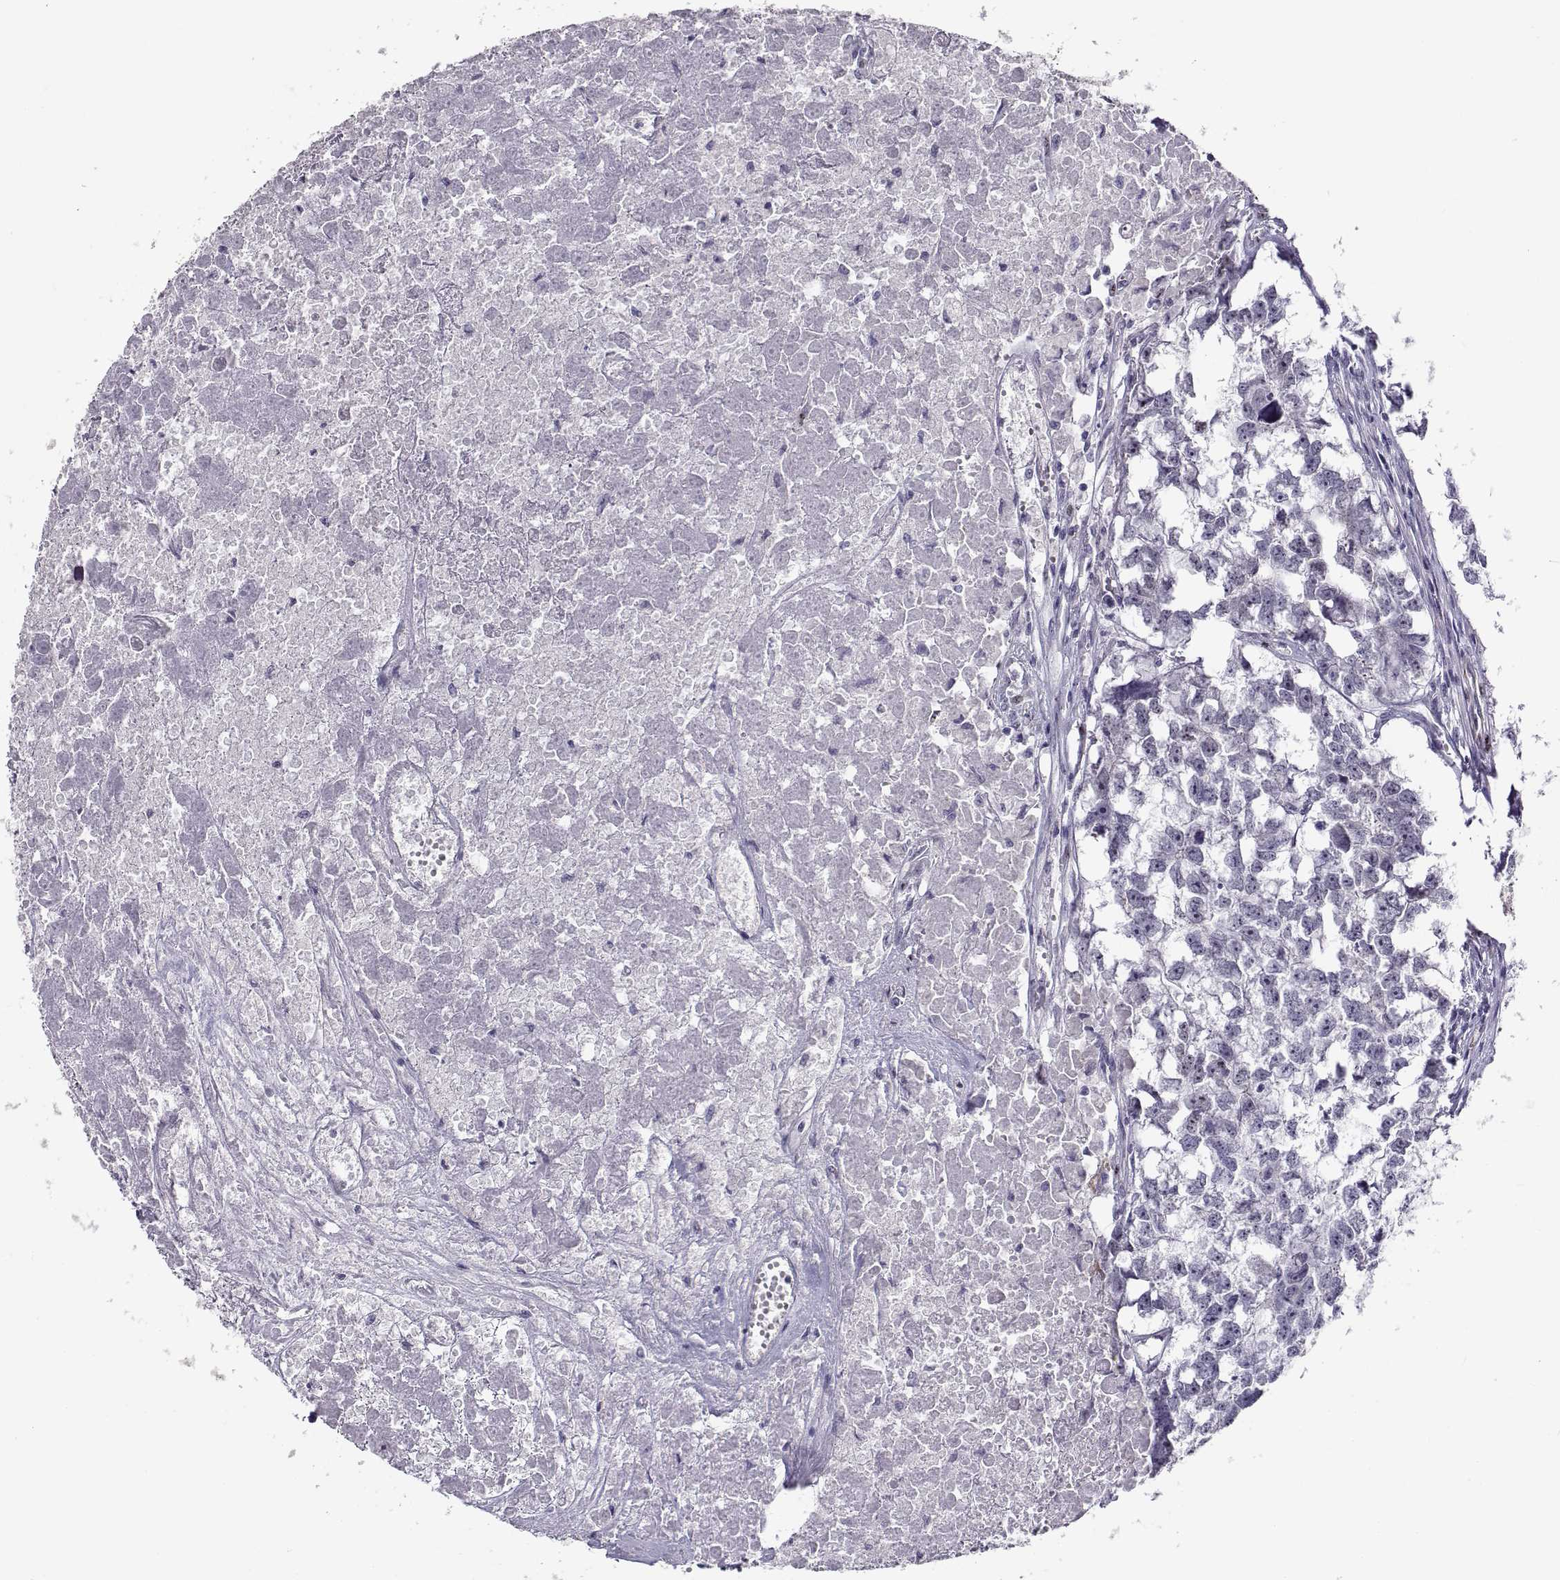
{"staining": {"intensity": "negative", "quantity": "none", "location": "none"}, "tissue": "testis cancer", "cell_type": "Tumor cells", "image_type": "cancer", "snomed": [{"axis": "morphology", "description": "Carcinoma, Embryonal, NOS"}, {"axis": "morphology", "description": "Teratoma, malignant, NOS"}, {"axis": "topography", "description": "Testis"}], "caption": "Immunohistochemistry image of neoplastic tissue: human testis cancer (teratoma (malignant)) stained with DAB demonstrates no significant protein positivity in tumor cells.", "gene": "NPW", "patient": {"sex": "male", "age": 44}}